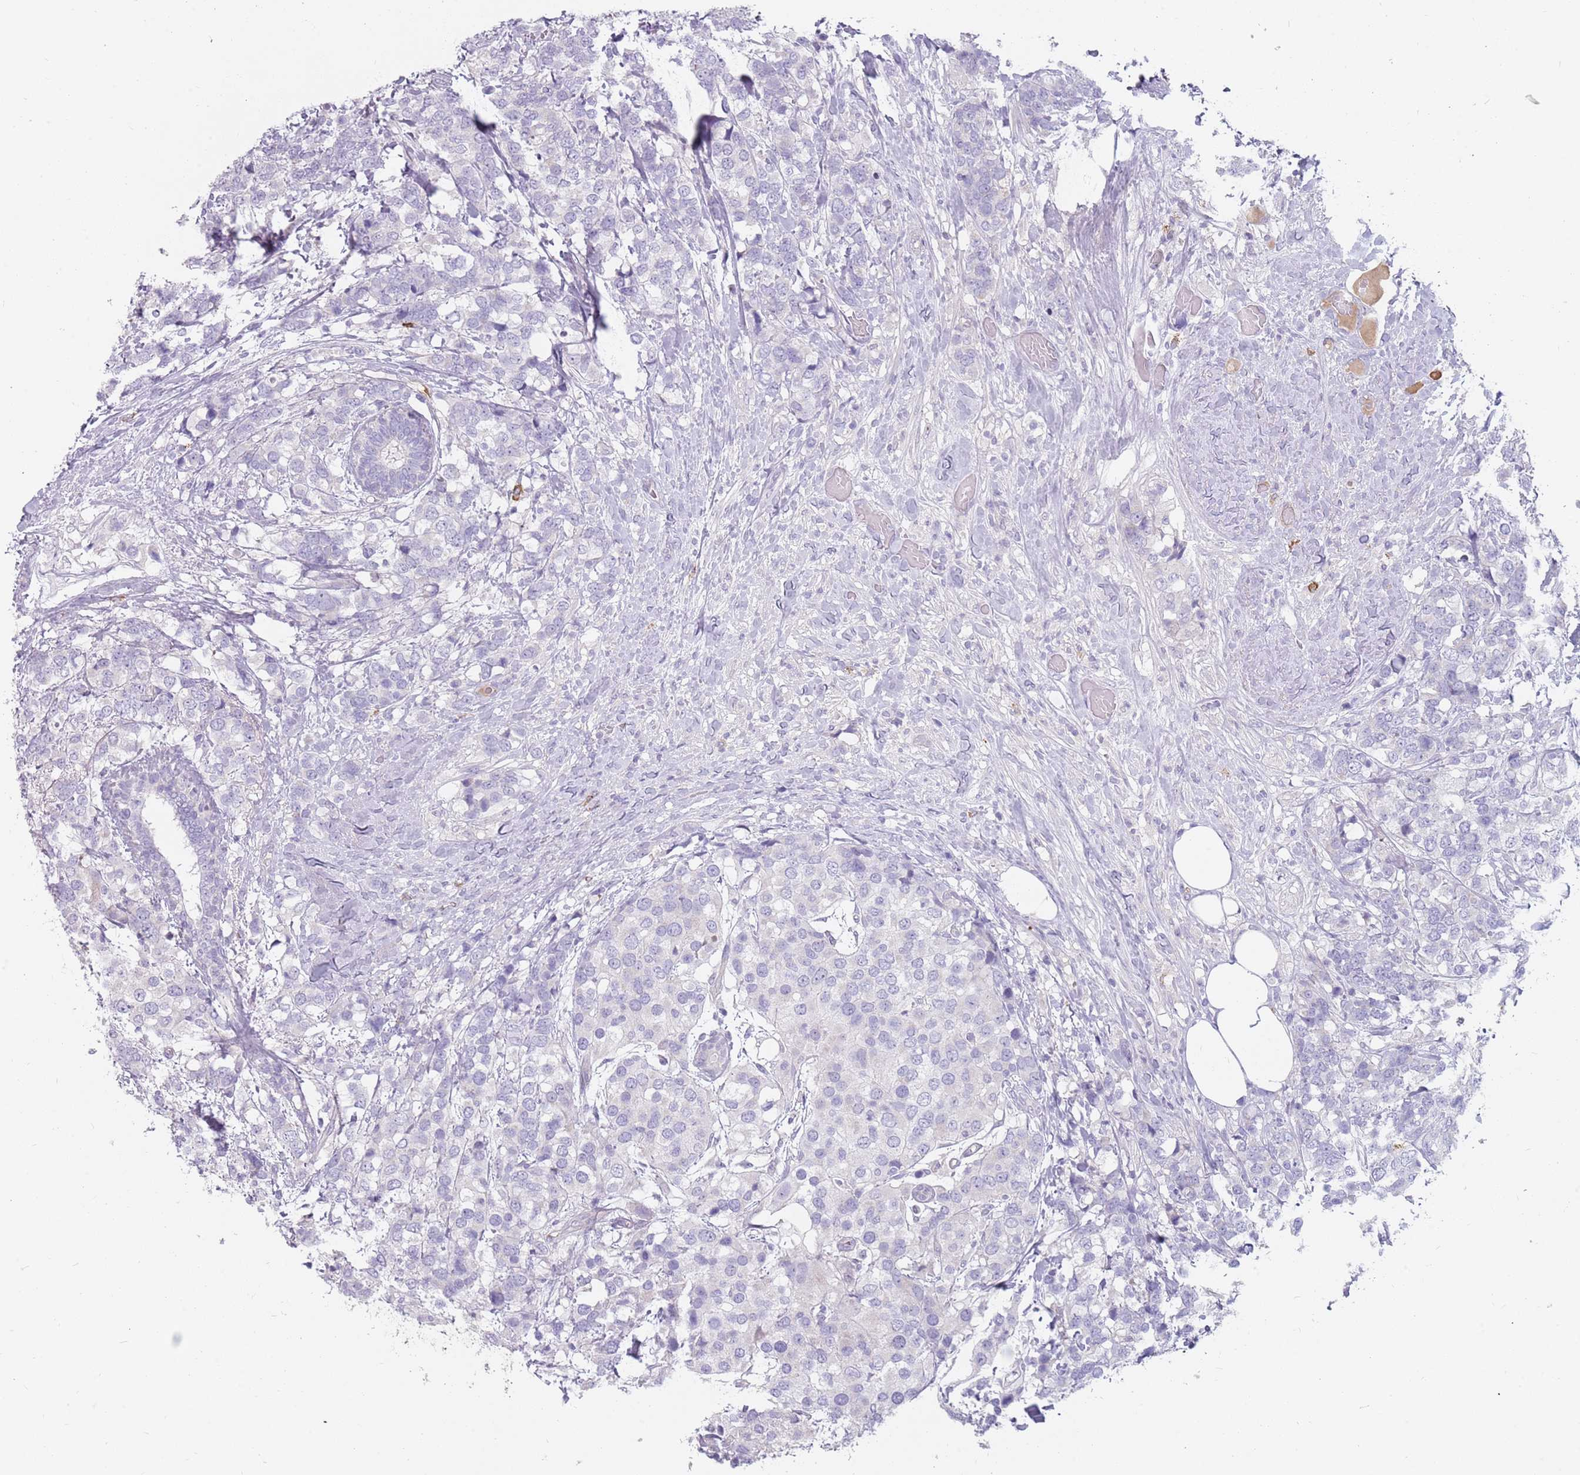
{"staining": {"intensity": "negative", "quantity": "none", "location": "none"}, "tissue": "breast cancer", "cell_type": "Tumor cells", "image_type": "cancer", "snomed": [{"axis": "morphology", "description": "Lobular carcinoma"}, {"axis": "topography", "description": "Breast"}], "caption": "Breast lobular carcinoma stained for a protein using immunohistochemistry (IHC) shows no expression tumor cells.", "gene": "DDX4", "patient": {"sex": "female", "age": 59}}